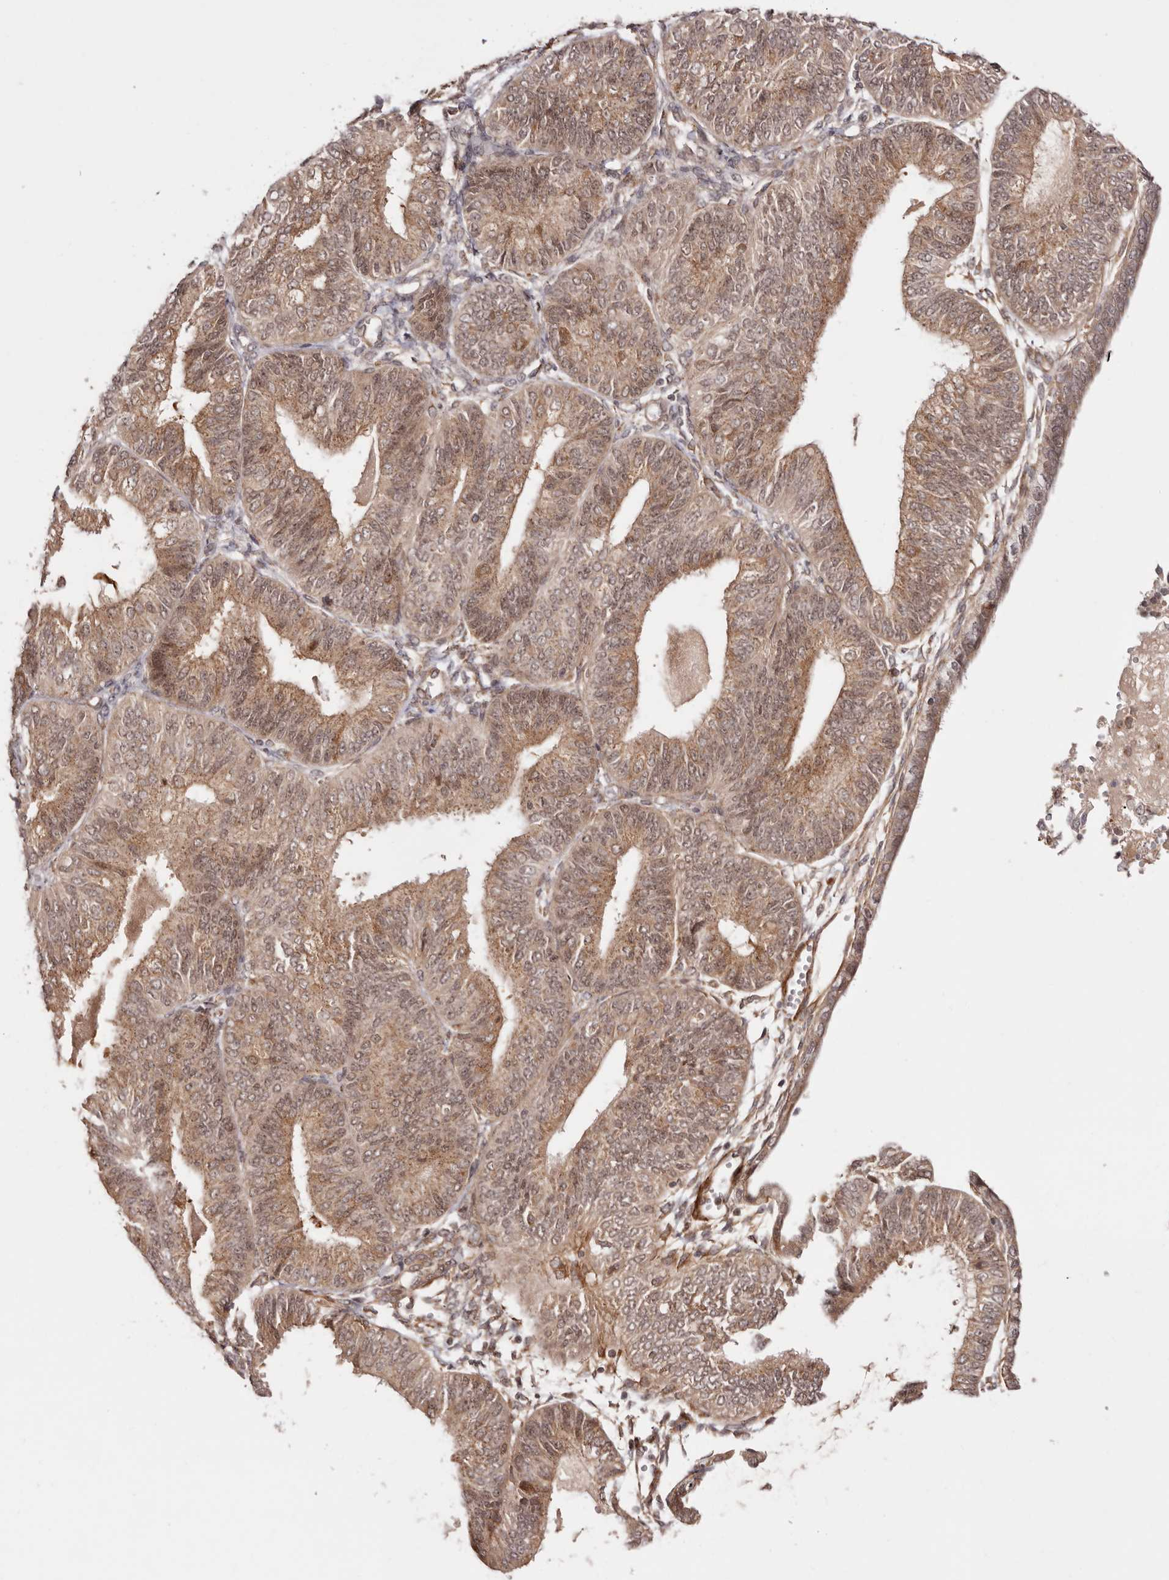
{"staining": {"intensity": "moderate", "quantity": ">75%", "location": "cytoplasmic/membranous,nuclear"}, "tissue": "endometrial cancer", "cell_type": "Tumor cells", "image_type": "cancer", "snomed": [{"axis": "morphology", "description": "Adenocarcinoma, NOS"}, {"axis": "topography", "description": "Endometrium"}], "caption": "Endometrial adenocarcinoma tissue exhibits moderate cytoplasmic/membranous and nuclear expression in approximately >75% of tumor cells, visualized by immunohistochemistry. Ihc stains the protein in brown and the nuclei are stained blue.", "gene": "MICAL2", "patient": {"sex": "female", "age": 58}}